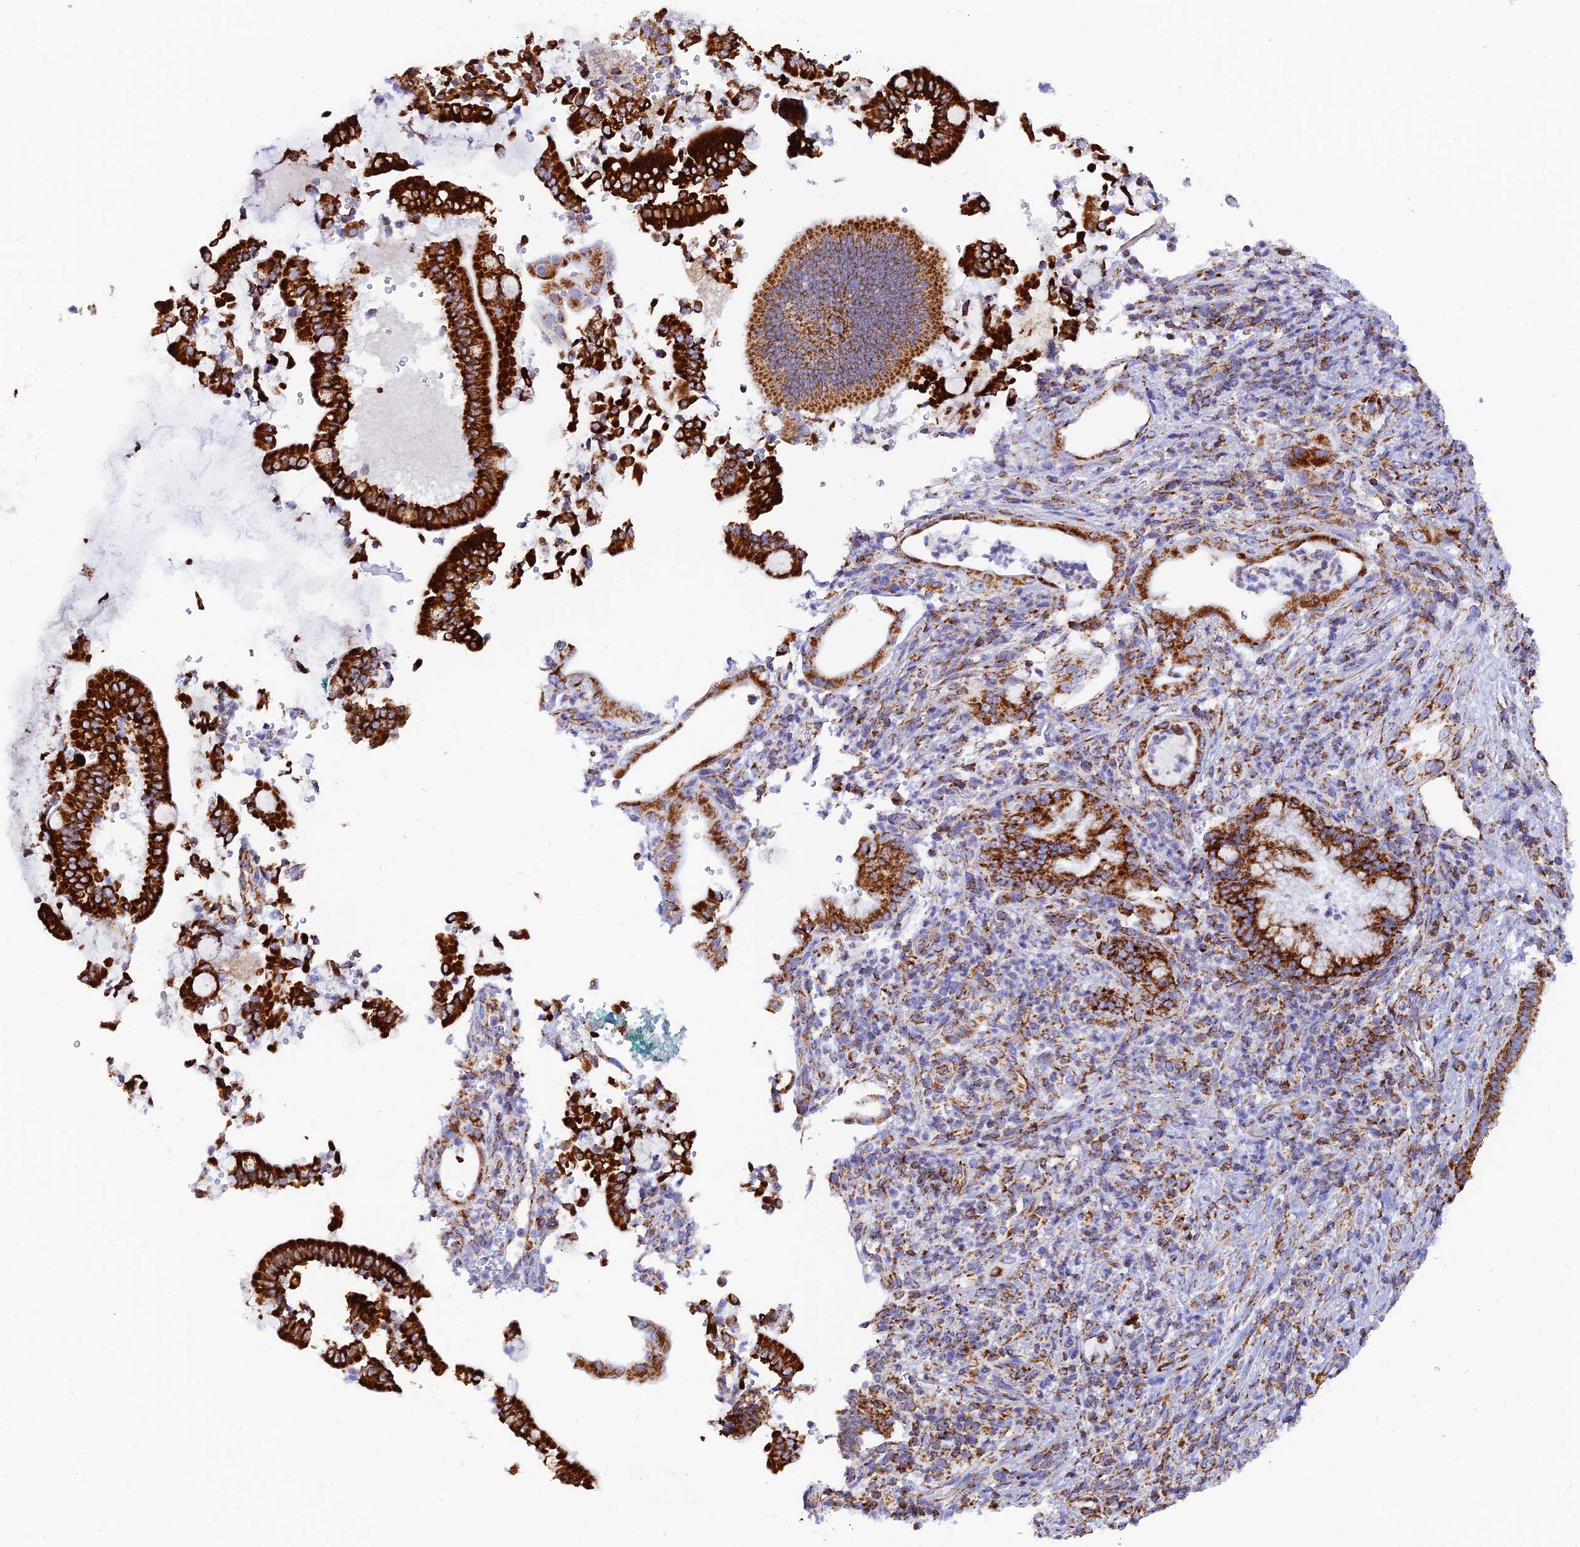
{"staining": {"intensity": "strong", "quantity": ">75%", "location": "cytoplasmic/membranous"}, "tissue": "pancreatic cancer", "cell_type": "Tumor cells", "image_type": "cancer", "snomed": [{"axis": "morphology", "description": "Normal tissue, NOS"}, {"axis": "morphology", "description": "Adenocarcinoma, NOS"}, {"axis": "topography", "description": "Pancreas"}], "caption": "Protein staining by immunohistochemistry displays strong cytoplasmic/membranous expression in about >75% of tumor cells in pancreatic cancer (adenocarcinoma). Immunohistochemistry (ihc) stains the protein in brown and the nuclei are stained blue.", "gene": "NDUFB6", "patient": {"sex": "female", "age": 55}}